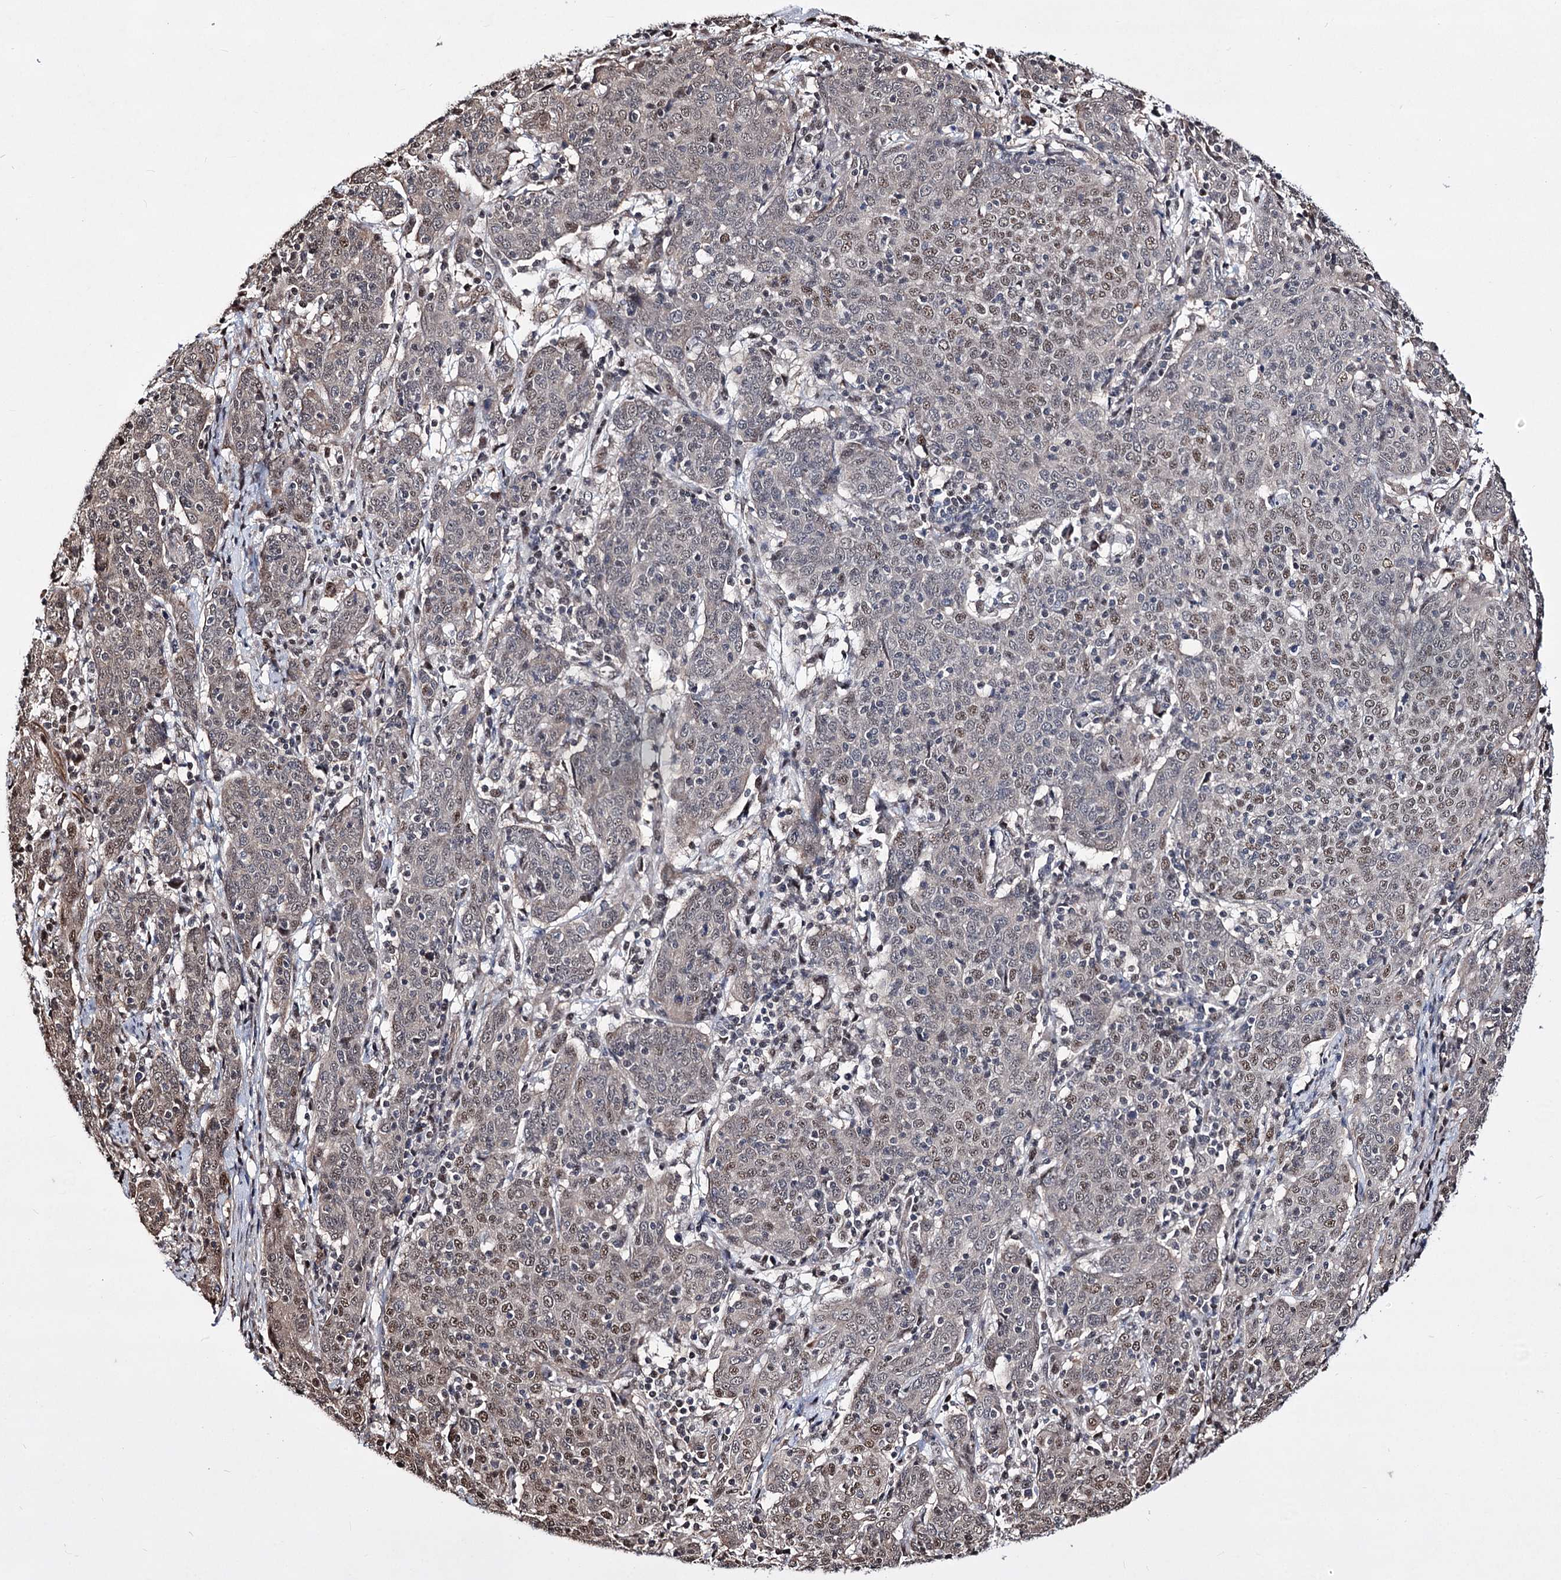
{"staining": {"intensity": "moderate", "quantity": "25%-75%", "location": "nuclear"}, "tissue": "cervical cancer", "cell_type": "Tumor cells", "image_type": "cancer", "snomed": [{"axis": "morphology", "description": "Squamous cell carcinoma, NOS"}, {"axis": "topography", "description": "Cervix"}], "caption": "This is an image of IHC staining of cervical cancer (squamous cell carcinoma), which shows moderate positivity in the nuclear of tumor cells.", "gene": "CHMP7", "patient": {"sex": "female", "age": 67}}